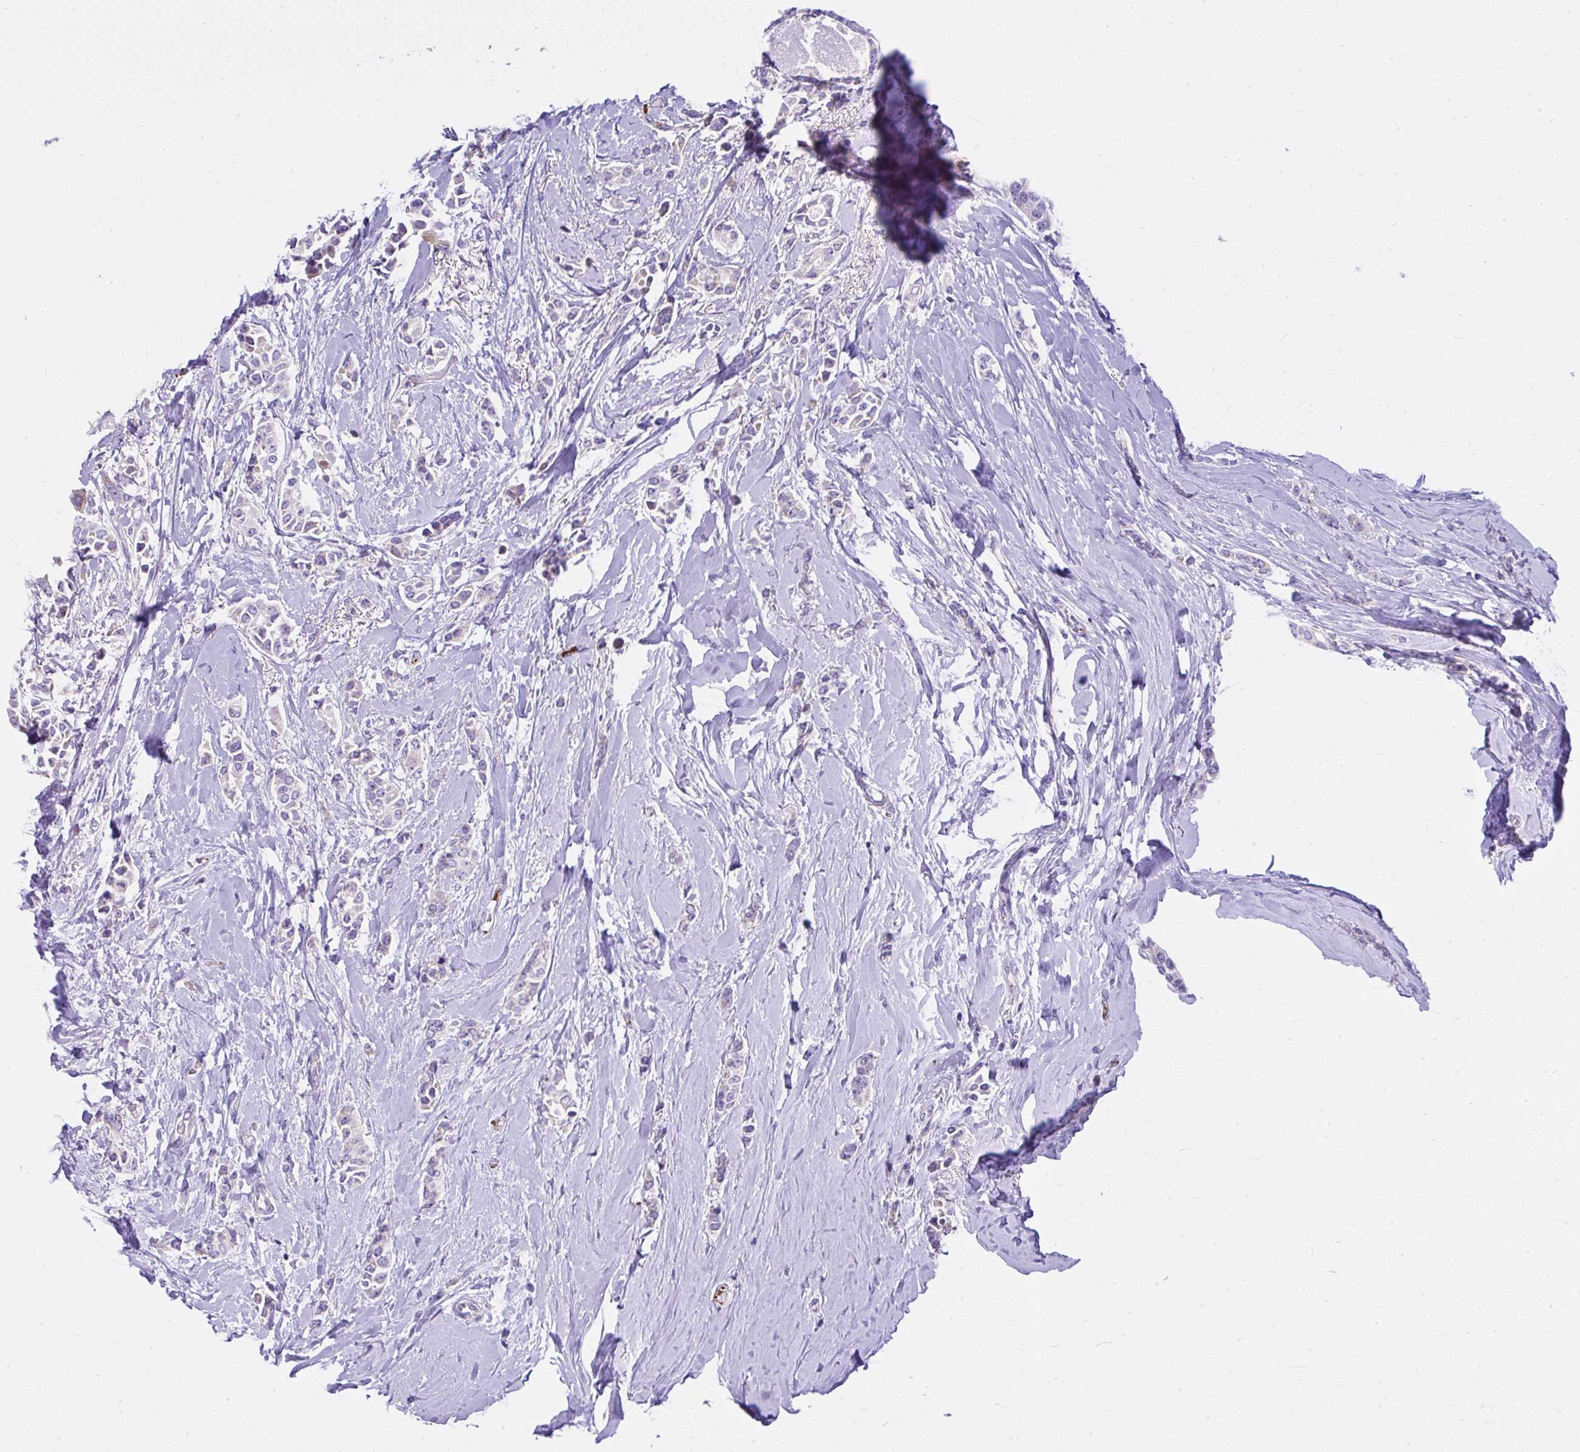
{"staining": {"intensity": "negative", "quantity": "none", "location": "none"}, "tissue": "breast cancer", "cell_type": "Tumor cells", "image_type": "cancer", "snomed": [{"axis": "morphology", "description": "Duct carcinoma"}, {"axis": "topography", "description": "Breast"}], "caption": "This is an immunohistochemistry (IHC) histopathology image of human breast invasive ductal carcinoma. There is no staining in tumor cells.", "gene": "CCDC142", "patient": {"sex": "female", "age": 64}}